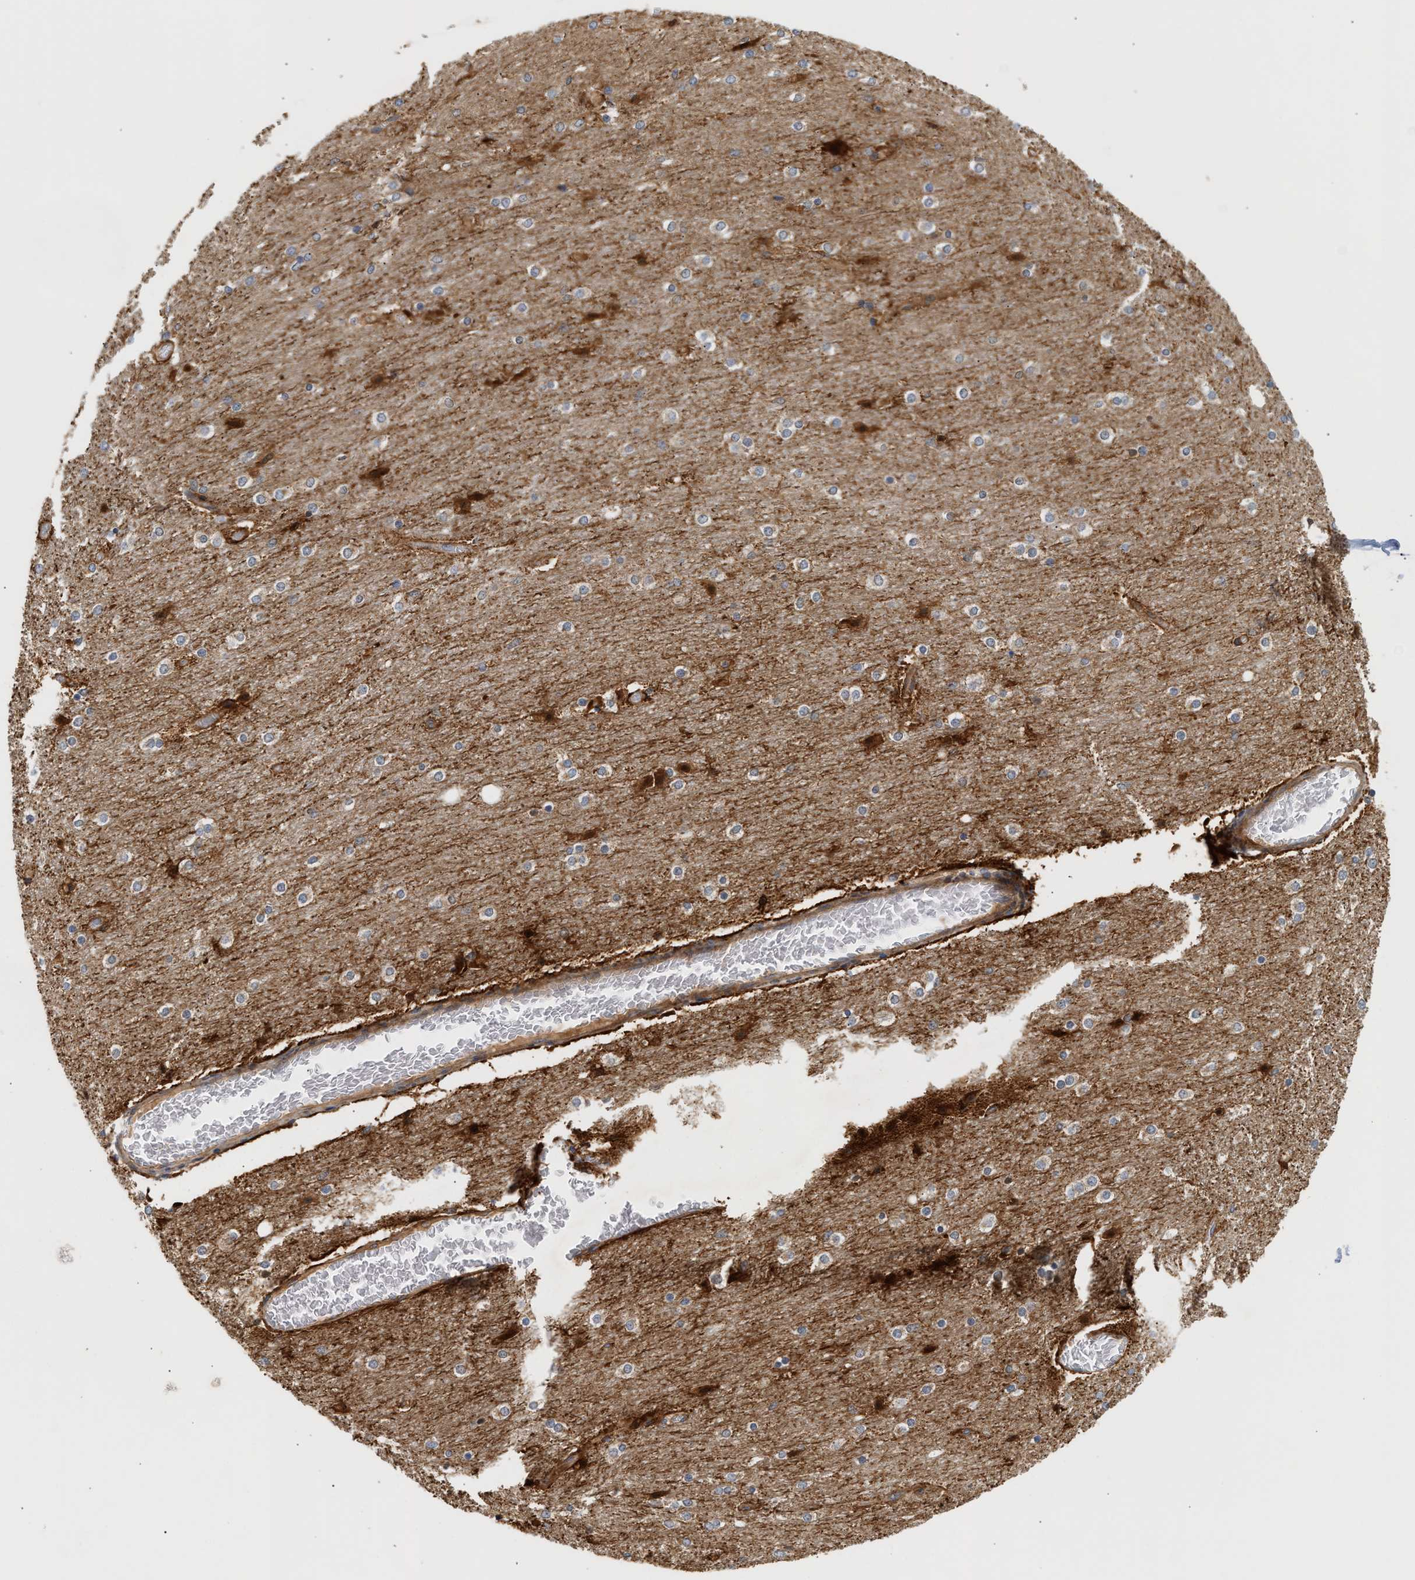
{"staining": {"intensity": "strong", "quantity": ">75%", "location": "cytoplasmic/membranous"}, "tissue": "cerebellum", "cell_type": "Cells in granular layer", "image_type": "normal", "snomed": [{"axis": "morphology", "description": "Normal tissue, NOS"}, {"axis": "topography", "description": "Cerebellum"}], "caption": "Unremarkable cerebellum demonstrates strong cytoplasmic/membranous positivity in about >75% of cells in granular layer, visualized by immunohistochemistry.", "gene": "PLCD1", "patient": {"sex": "female", "age": 54}}